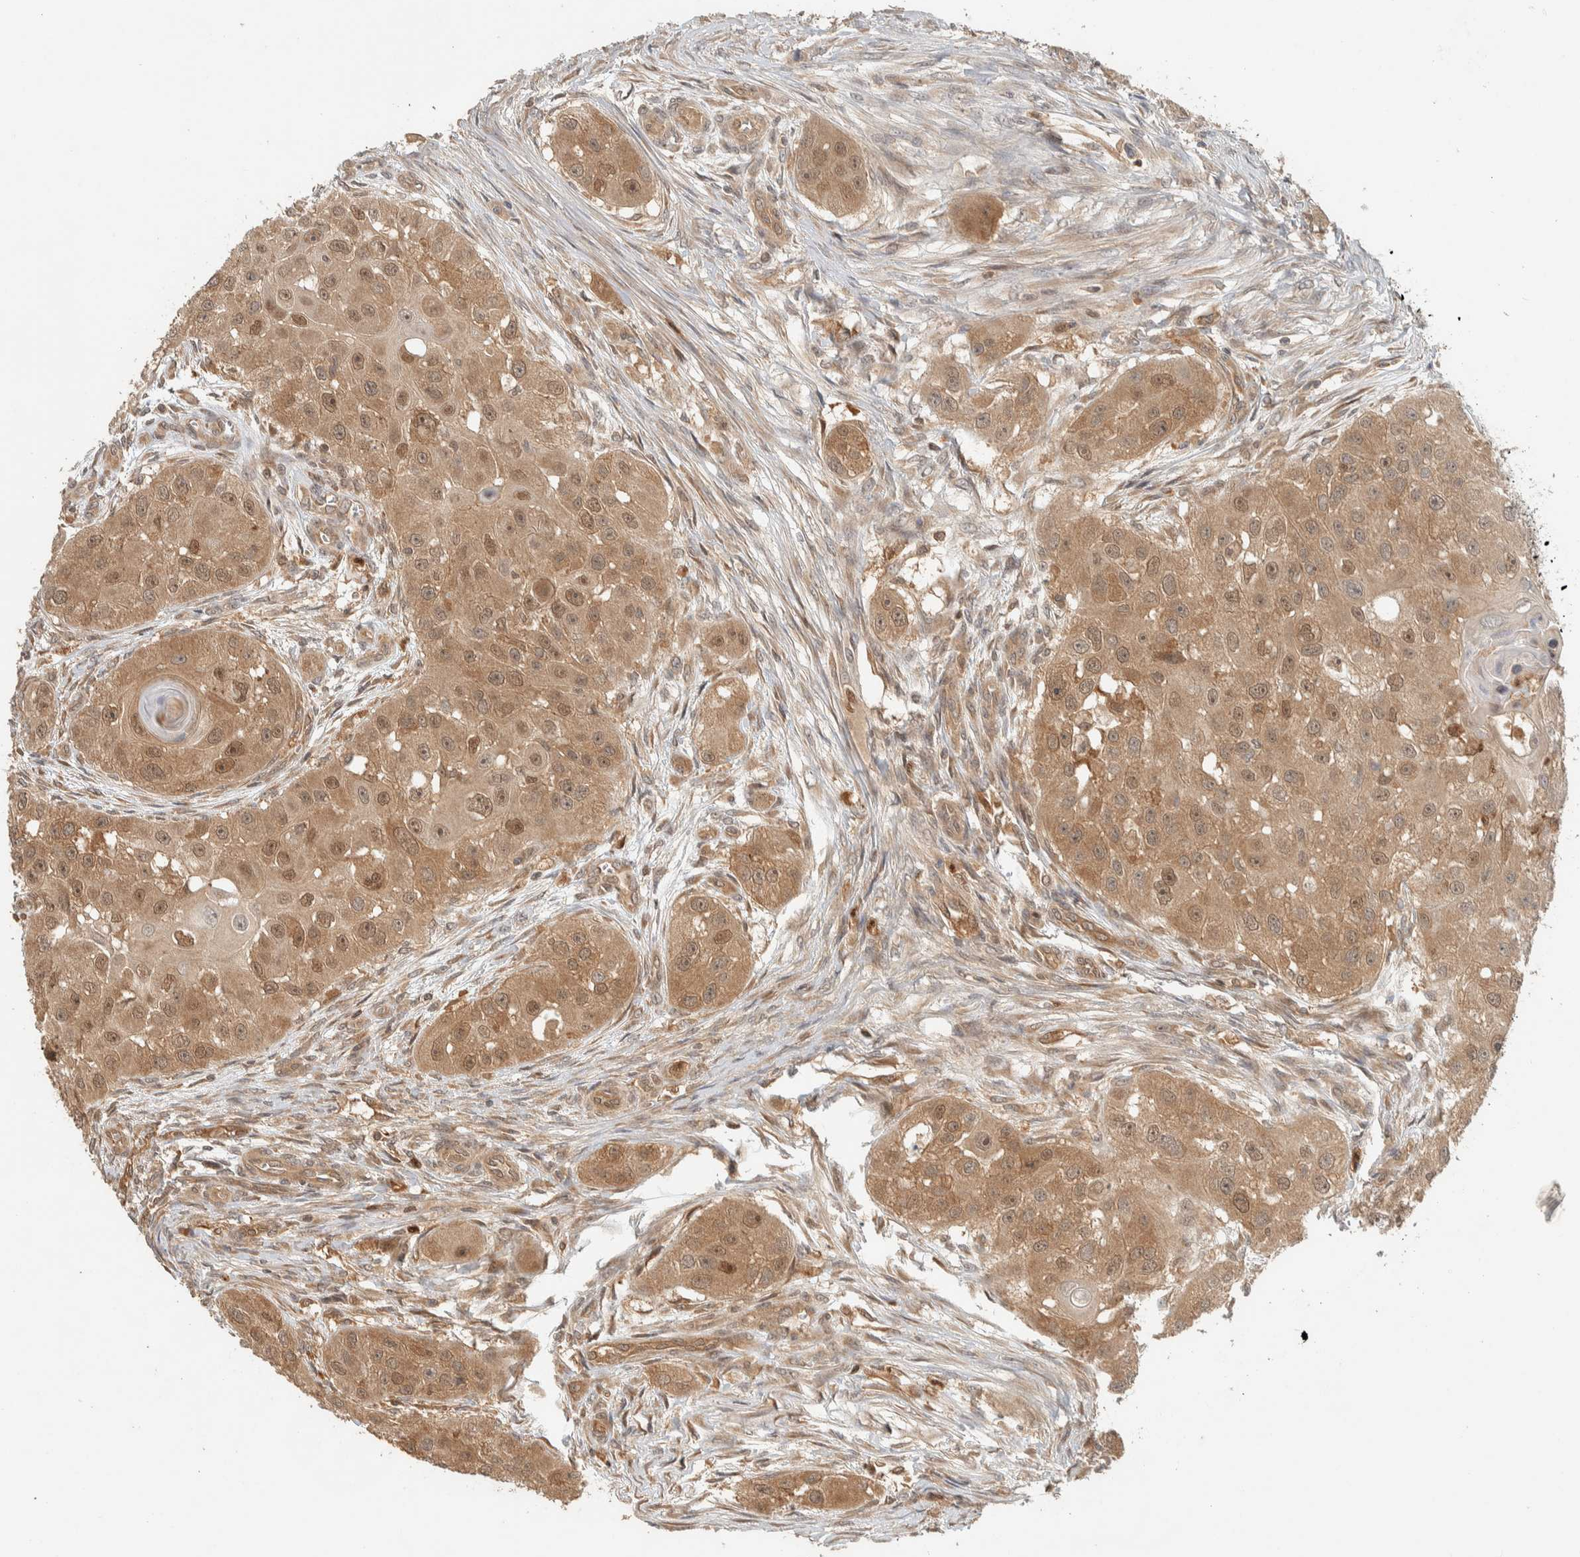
{"staining": {"intensity": "moderate", "quantity": ">75%", "location": "cytoplasmic/membranous,nuclear"}, "tissue": "head and neck cancer", "cell_type": "Tumor cells", "image_type": "cancer", "snomed": [{"axis": "morphology", "description": "Normal tissue, NOS"}, {"axis": "morphology", "description": "Squamous cell carcinoma, NOS"}, {"axis": "topography", "description": "Skeletal muscle"}, {"axis": "topography", "description": "Head-Neck"}], "caption": "This micrograph shows IHC staining of human head and neck cancer, with medium moderate cytoplasmic/membranous and nuclear staining in about >75% of tumor cells.", "gene": "ADSS2", "patient": {"sex": "male", "age": 51}}